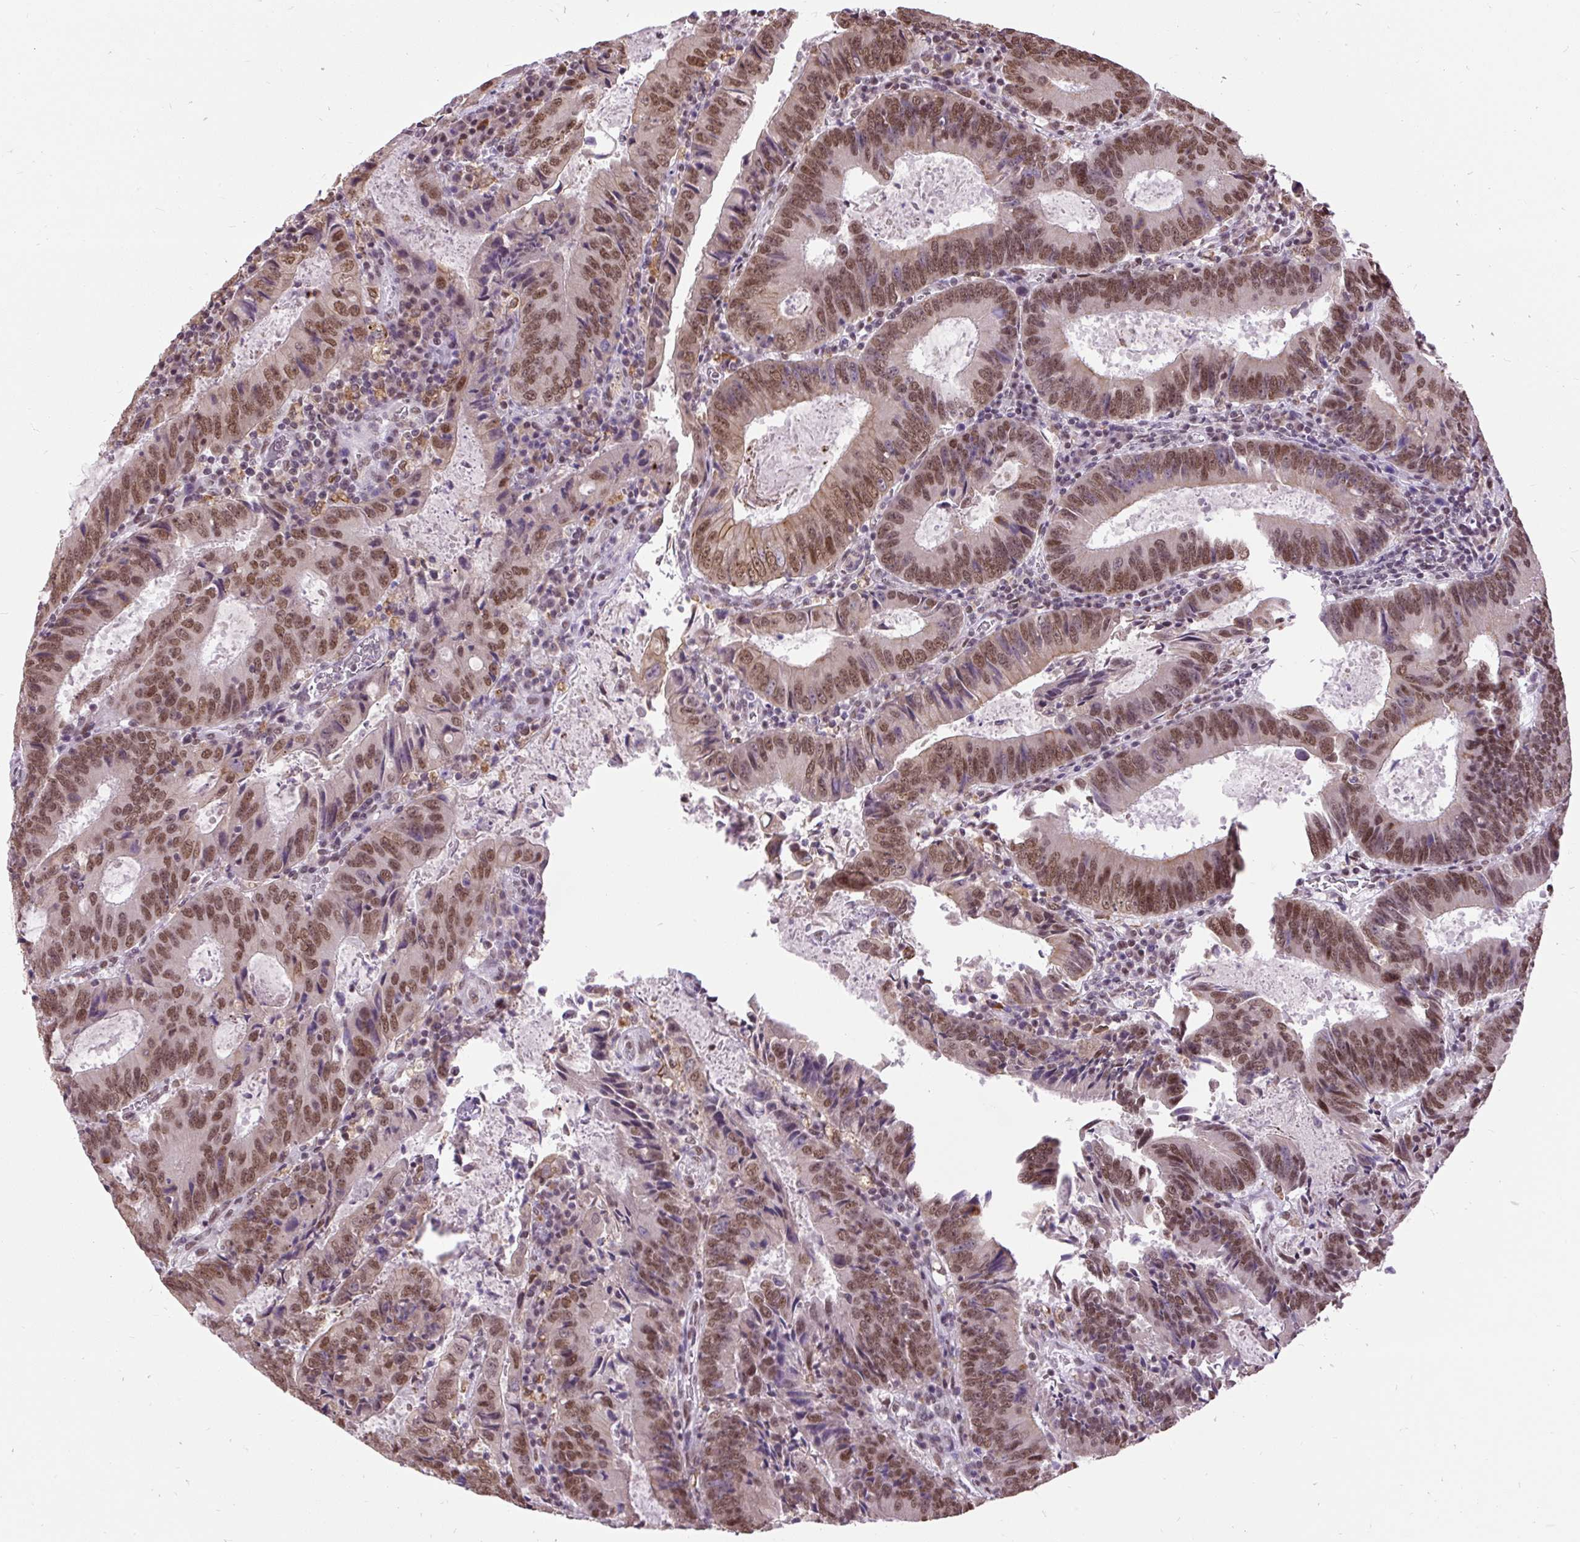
{"staining": {"intensity": "moderate", "quantity": ">75%", "location": "nuclear"}, "tissue": "colorectal cancer", "cell_type": "Tumor cells", "image_type": "cancer", "snomed": [{"axis": "morphology", "description": "Adenocarcinoma, NOS"}, {"axis": "topography", "description": "Colon"}], "caption": "Immunohistochemistry staining of colorectal adenocarcinoma, which demonstrates medium levels of moderate nuclear expression in about >75% of tumor cells indicating moderate nuclear protein positivity. The staining was performed using DAB (brown) for protein detection and nuclei were counterstained in hematoxylin (blue).", "gene": "ZNF672", "patient": {"sex": "male", "age": 67}}